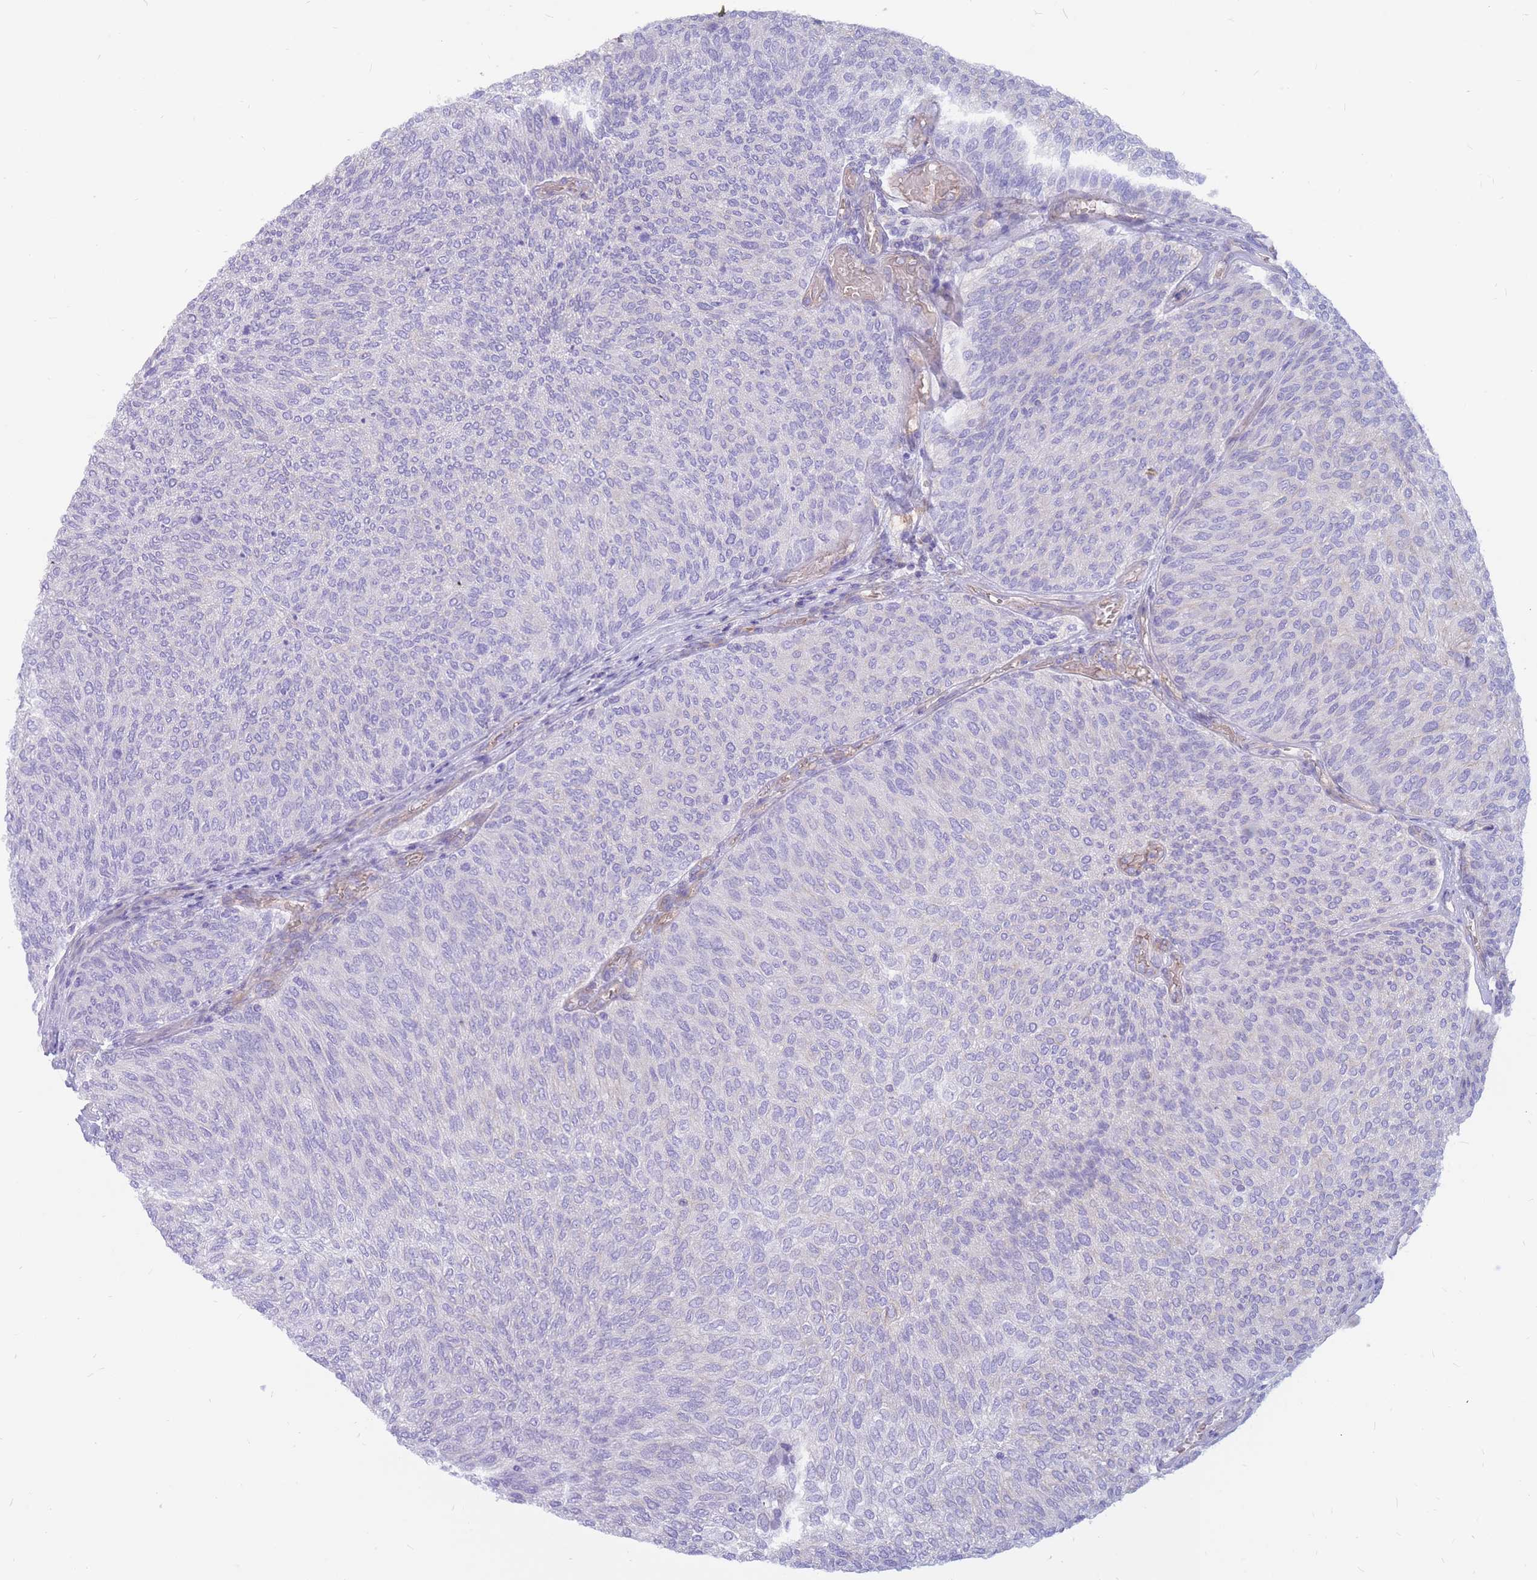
{"staining": {"intensity": "moderate", "quantity": "<25%", "location": "cytoplasmic/membranous"}, "tissue": "urothelial cancer", "cell_type": "Tumor cells", "image_type": "cancer", "snomed": [{"axis": "morphology", "description": "Urothelial carcinoma, Low grade"}, {"axis": "topography", "description": "Urinary bladder"}], "caption": "The photomicrograph reveals immunohistochemical staining of urothelial cancer. There is moderate cytoplasmic/membranous positivity is present in approximately <25% of tumor cells.", "gene": "ADD2", "patient": {"sex": "female", "age": 79}}